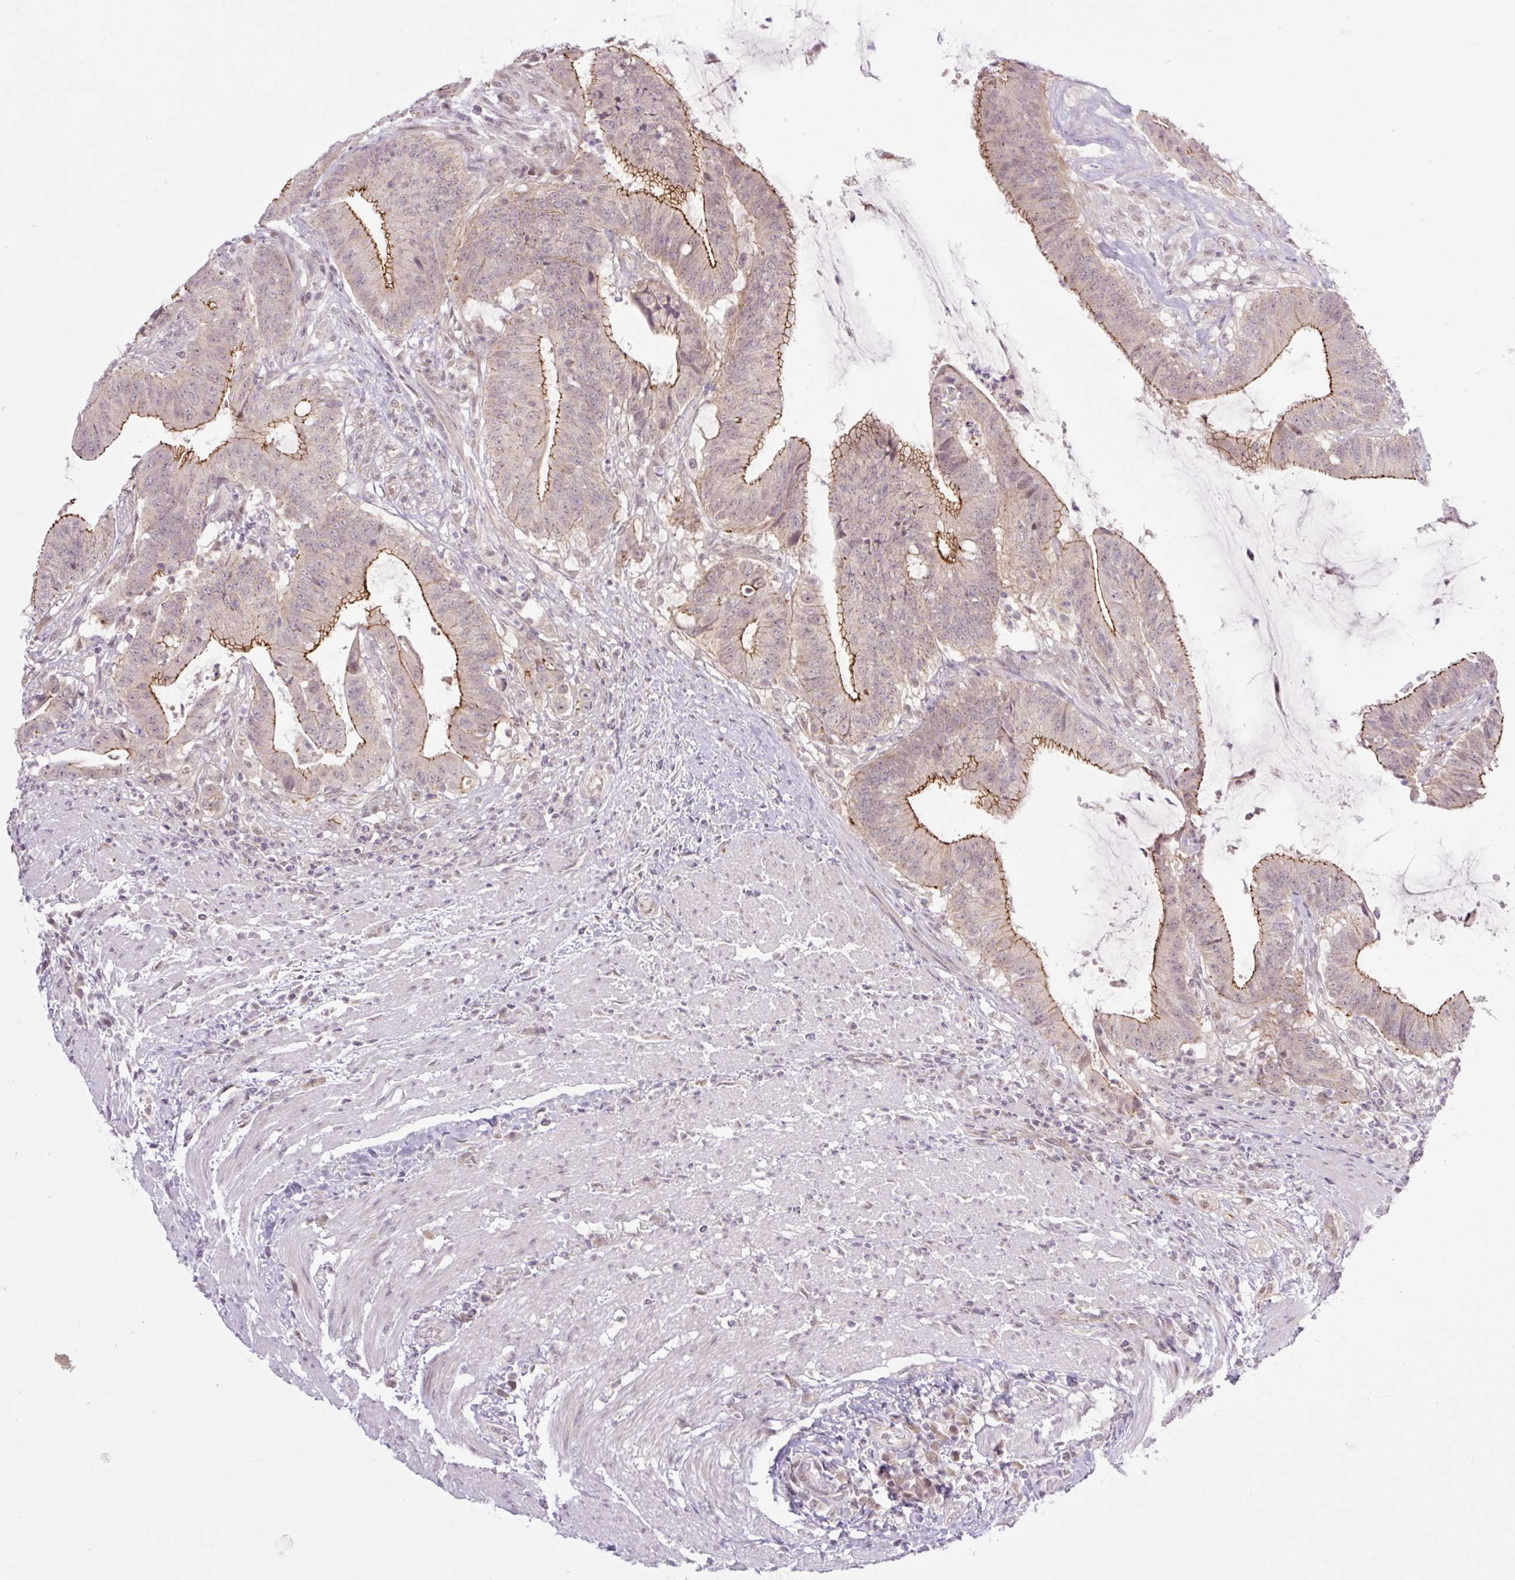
{"staining": {"intensity": "moderate", "quantity": ">75%", "location": "cytoplasmic/membranous"}, "tissue": "colorectal cancer", "cell_type": "Tumor cells", "image_type": "cancer", "snomed": [{"axis": "morphology", "description": "Adenocarcinoma, NOS"}, {"axis": "topography", "description": "Colon"}], "caption": "A micrograph of colorectal cancer stained for a protein reveals moderate cytoplasmic/membranous brown staining in tumor cells.", "gene": "ICE1", "patient": {"sex": "female", "age": 43}}